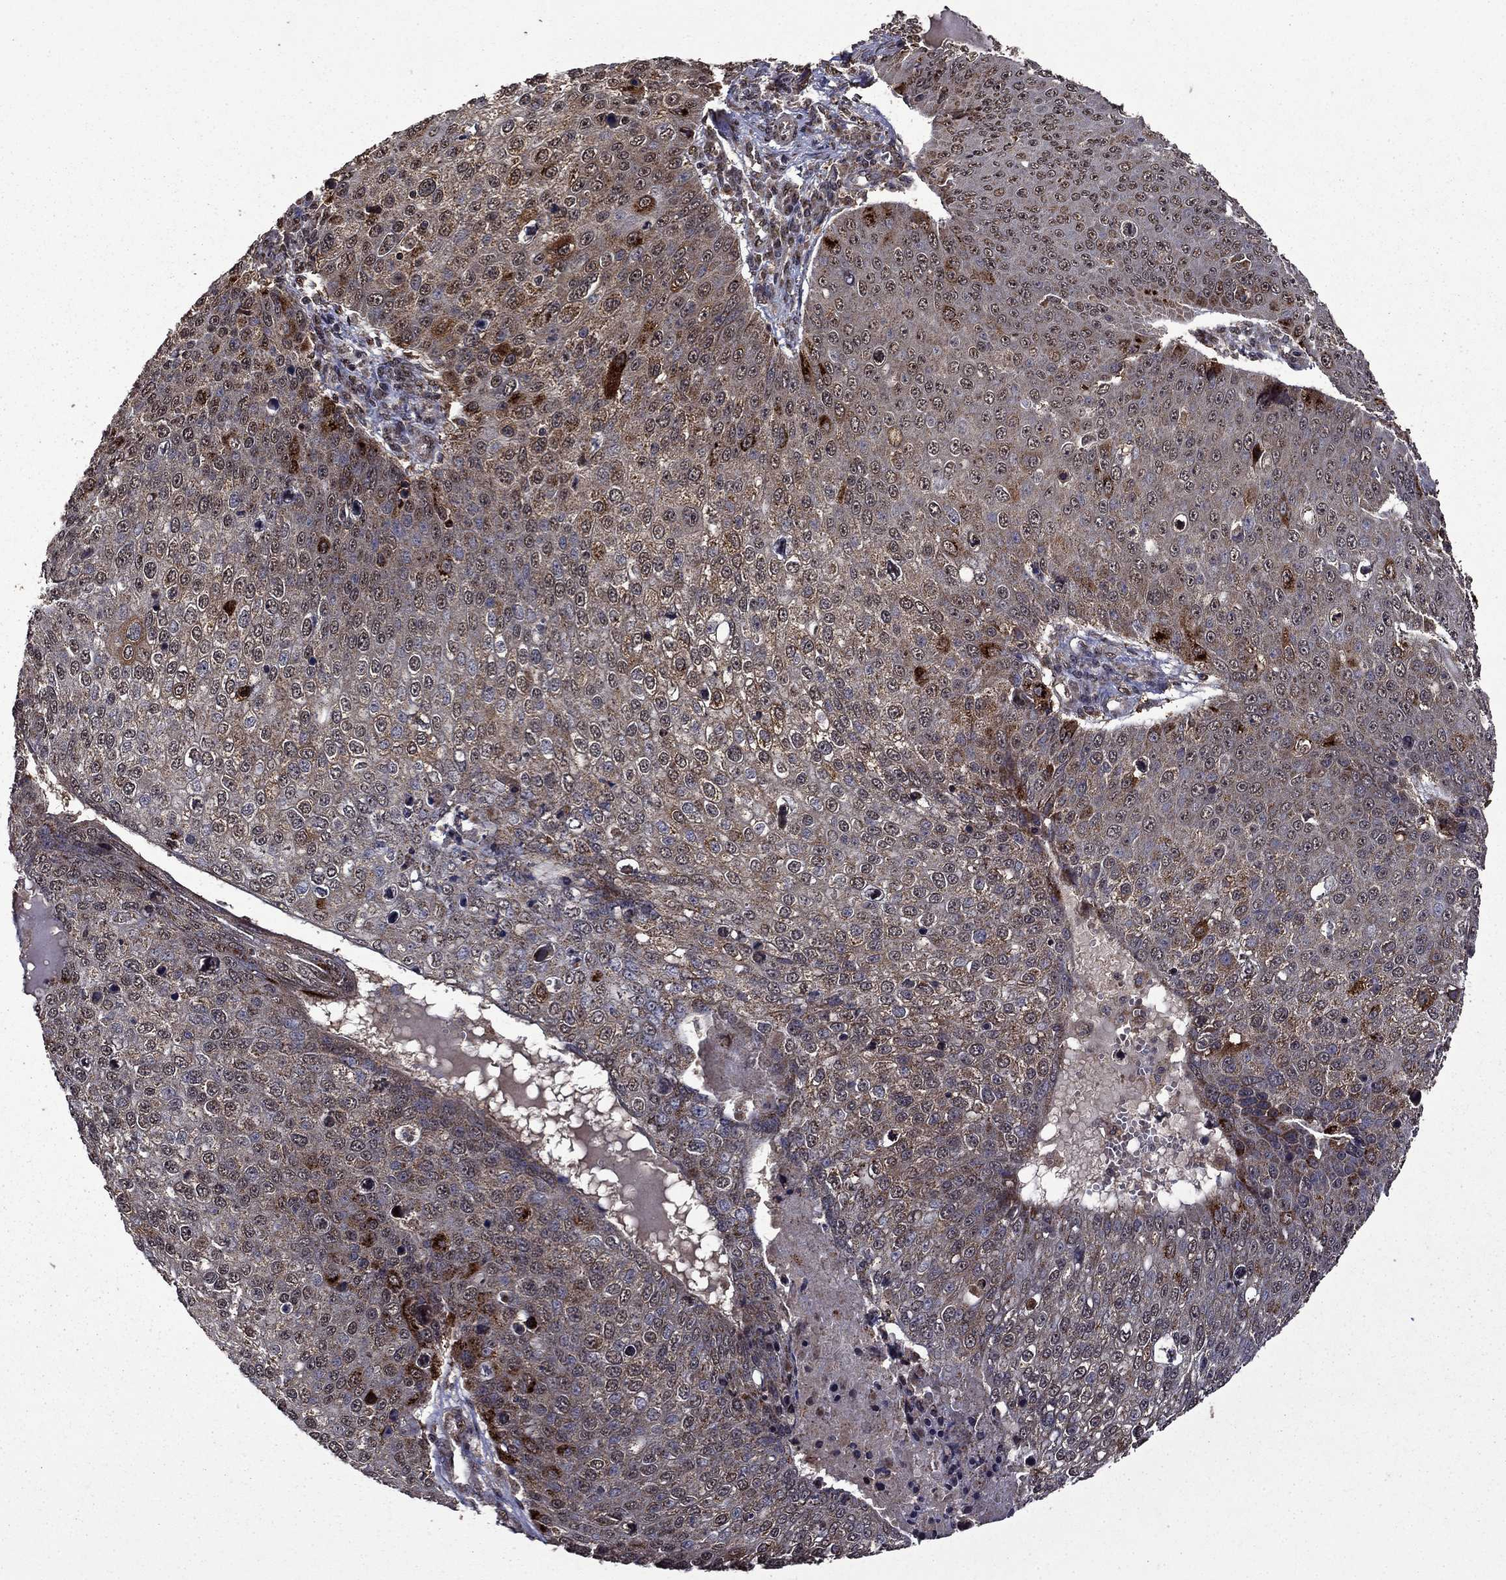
{"staining": {"intensity": "strong", "quantity": "<25%", "location": "cytoplasmic/membranous"}, "tissue": "skin cancer", "cell_type": "Tumor cells", "image_type": "cancer", "snomed": [{"axis": "morphology", "description": "Squamous cell carcinoma, NOS"}, {"axis": "topography", "description": "Skin"}], "caption": "The photomicrograph displays a brown stain indicating the presence of a protein in the cytoplasmic/membranous of tumor cells in skin squamous cell carcinoma.", "gene": "ITM2B", "patient": {"sex": "male", "age": 71}}